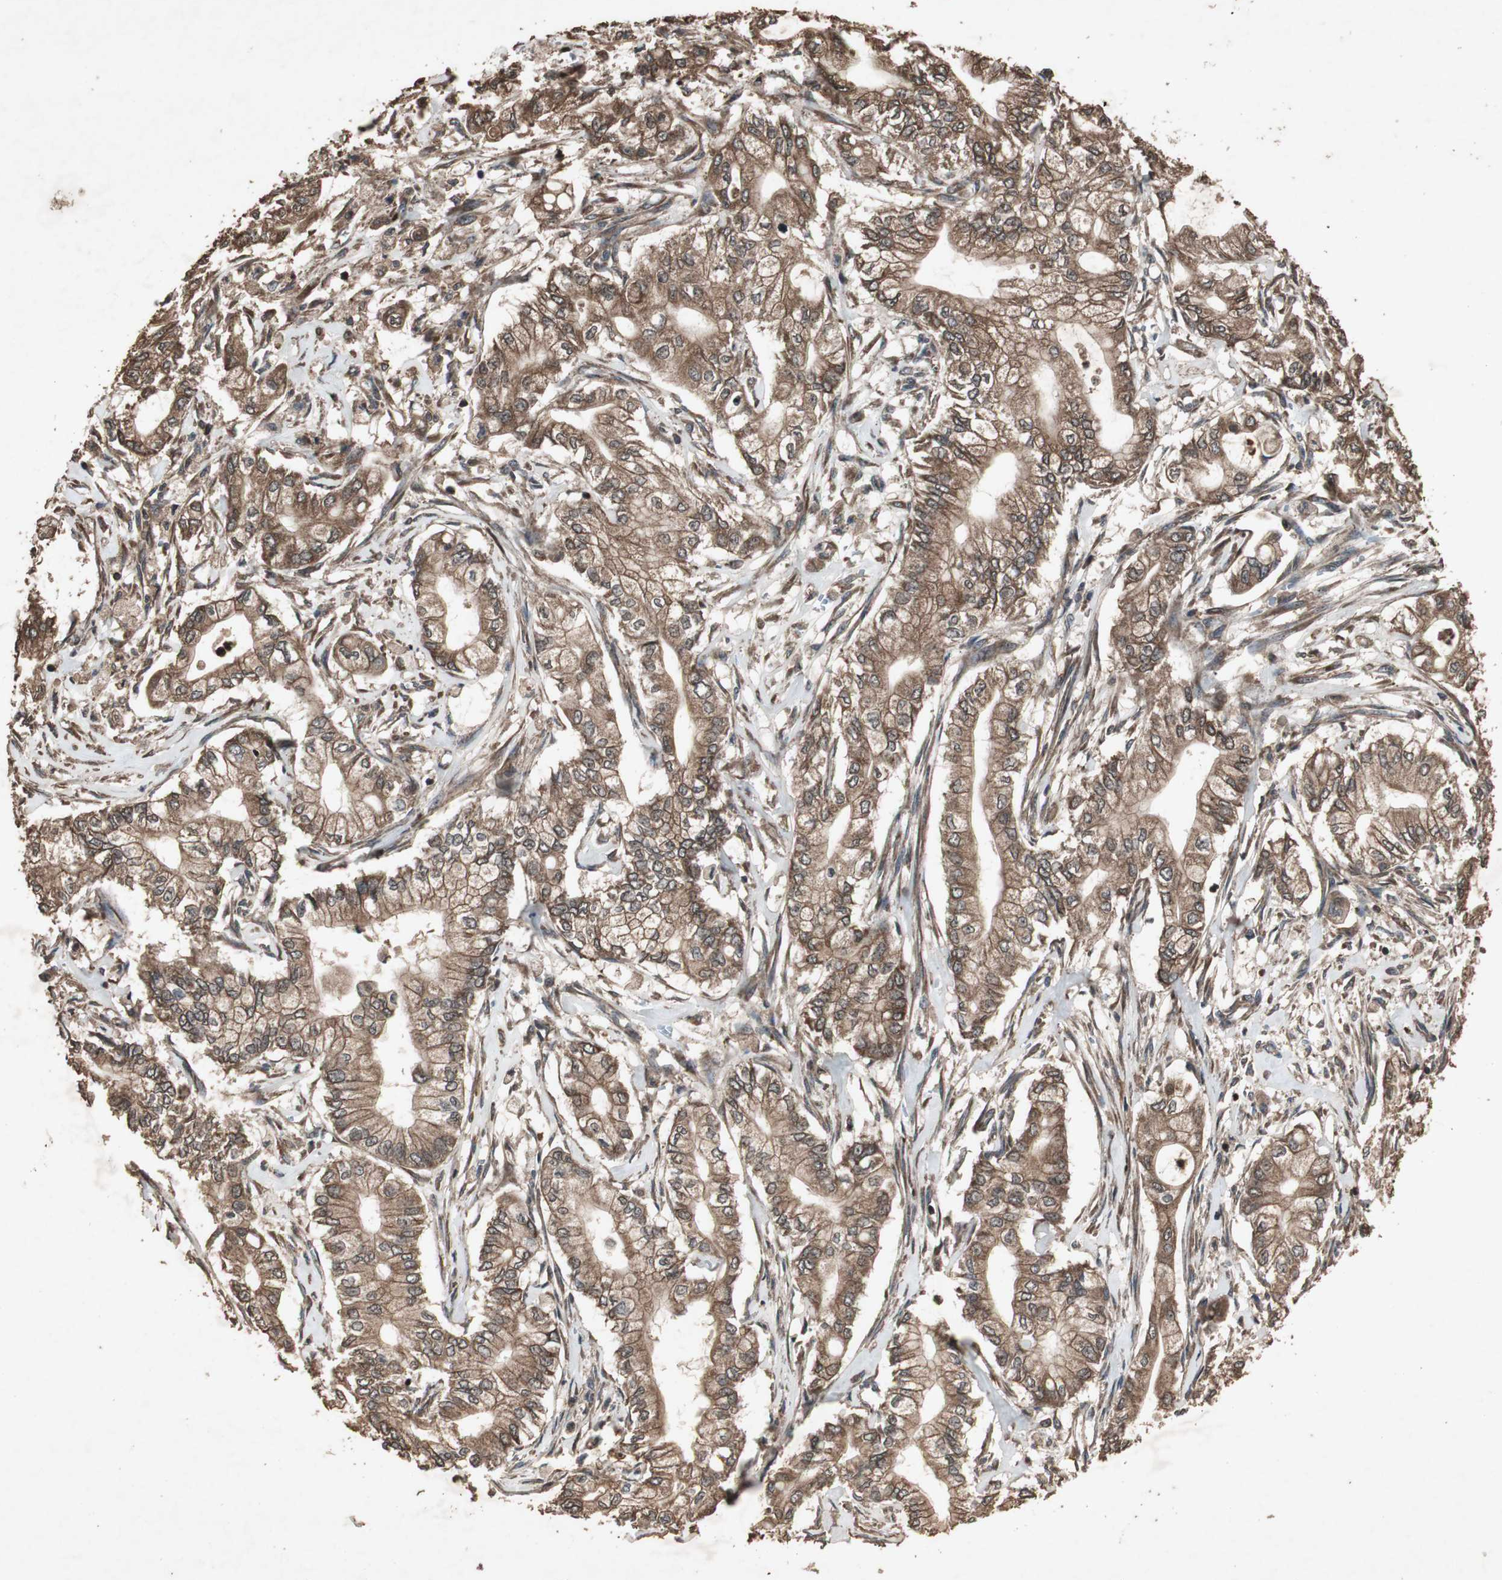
{"staining": {"intensity": "strong", "quantity": ">75%", "location": "cytoplasmic/membranous"}, "tissue": "pancreatic cancer", "cell_type": "Tumor cells", "image_type": "cancer", "snomed": [{"axis": "morphology", "description": "Adenocarcinoma, NOS"}, {"axis": "topography", "description": "Pancreas"}], "caption": "Protein analysis of pancreatic cancer (adenocarcinoma) tissue exhibits strong cytoplasmic/membranous expression in approximately >75% of tumor cells. (DAB (3,3'-diaminobenzidine) IHC with brightfield microscopy, high magnification).", "gene": "LAMTOR5", "patient": {"sex": "male", "age": 70}}